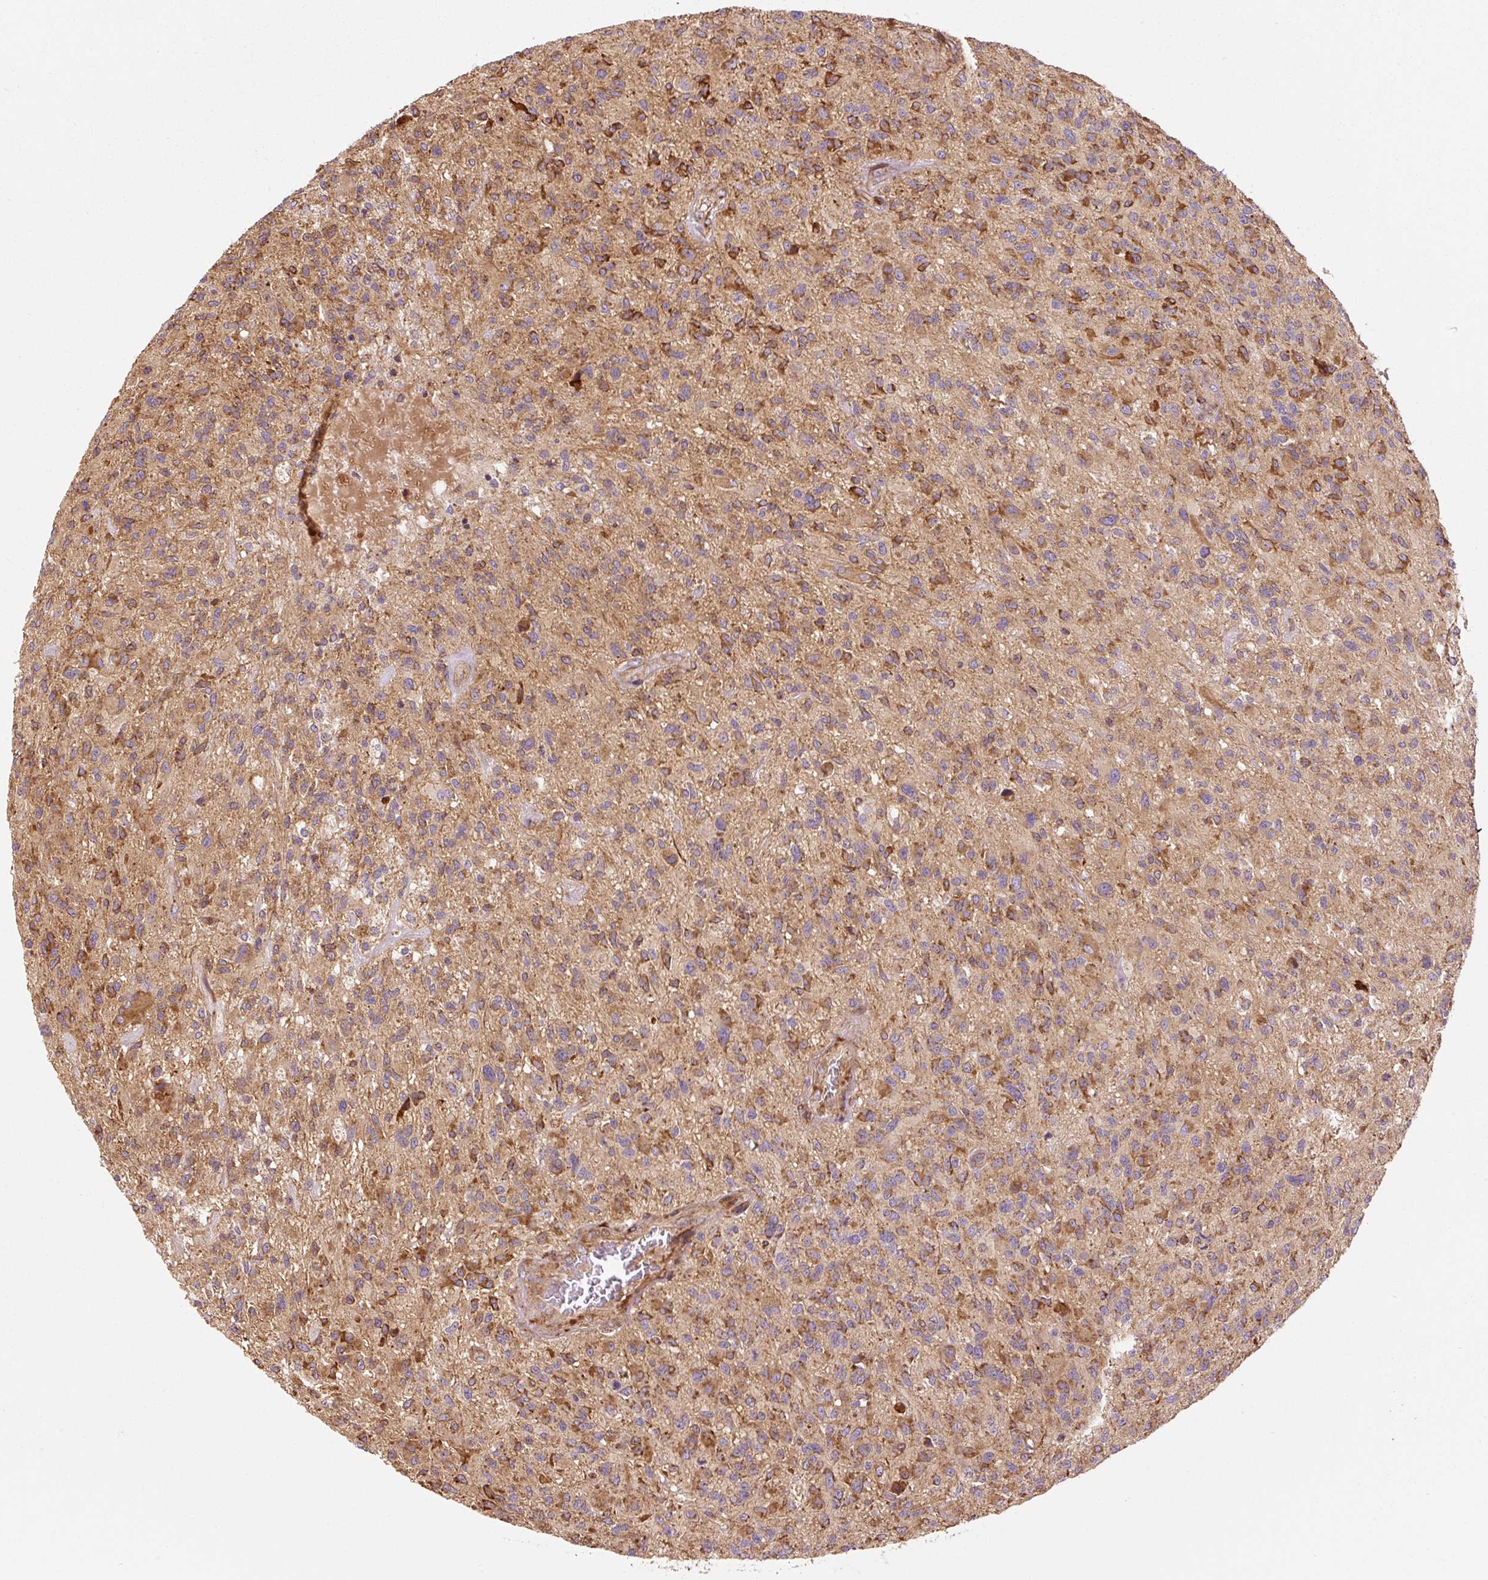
{"staining": {"intensity": "moderate", "quantity": ">75%", "location": "cytoplasmic/membranous"}, "tissue": "glioma", "cell_type": "Tumor cells", "image_type": "cancer", "snomed": [{"axis": "morphology", "description": "Glioma, malignant, High grade"}, {"axis": "topography", "description": "Brain"}], "caption": "Moderate cytoplasmic/membranous protein positivity is appreciated in about >75% of tumor cells in malignant high-grade glioma.", "gene": "ISCU", "patient": {"sex": "male", "age": 47}}